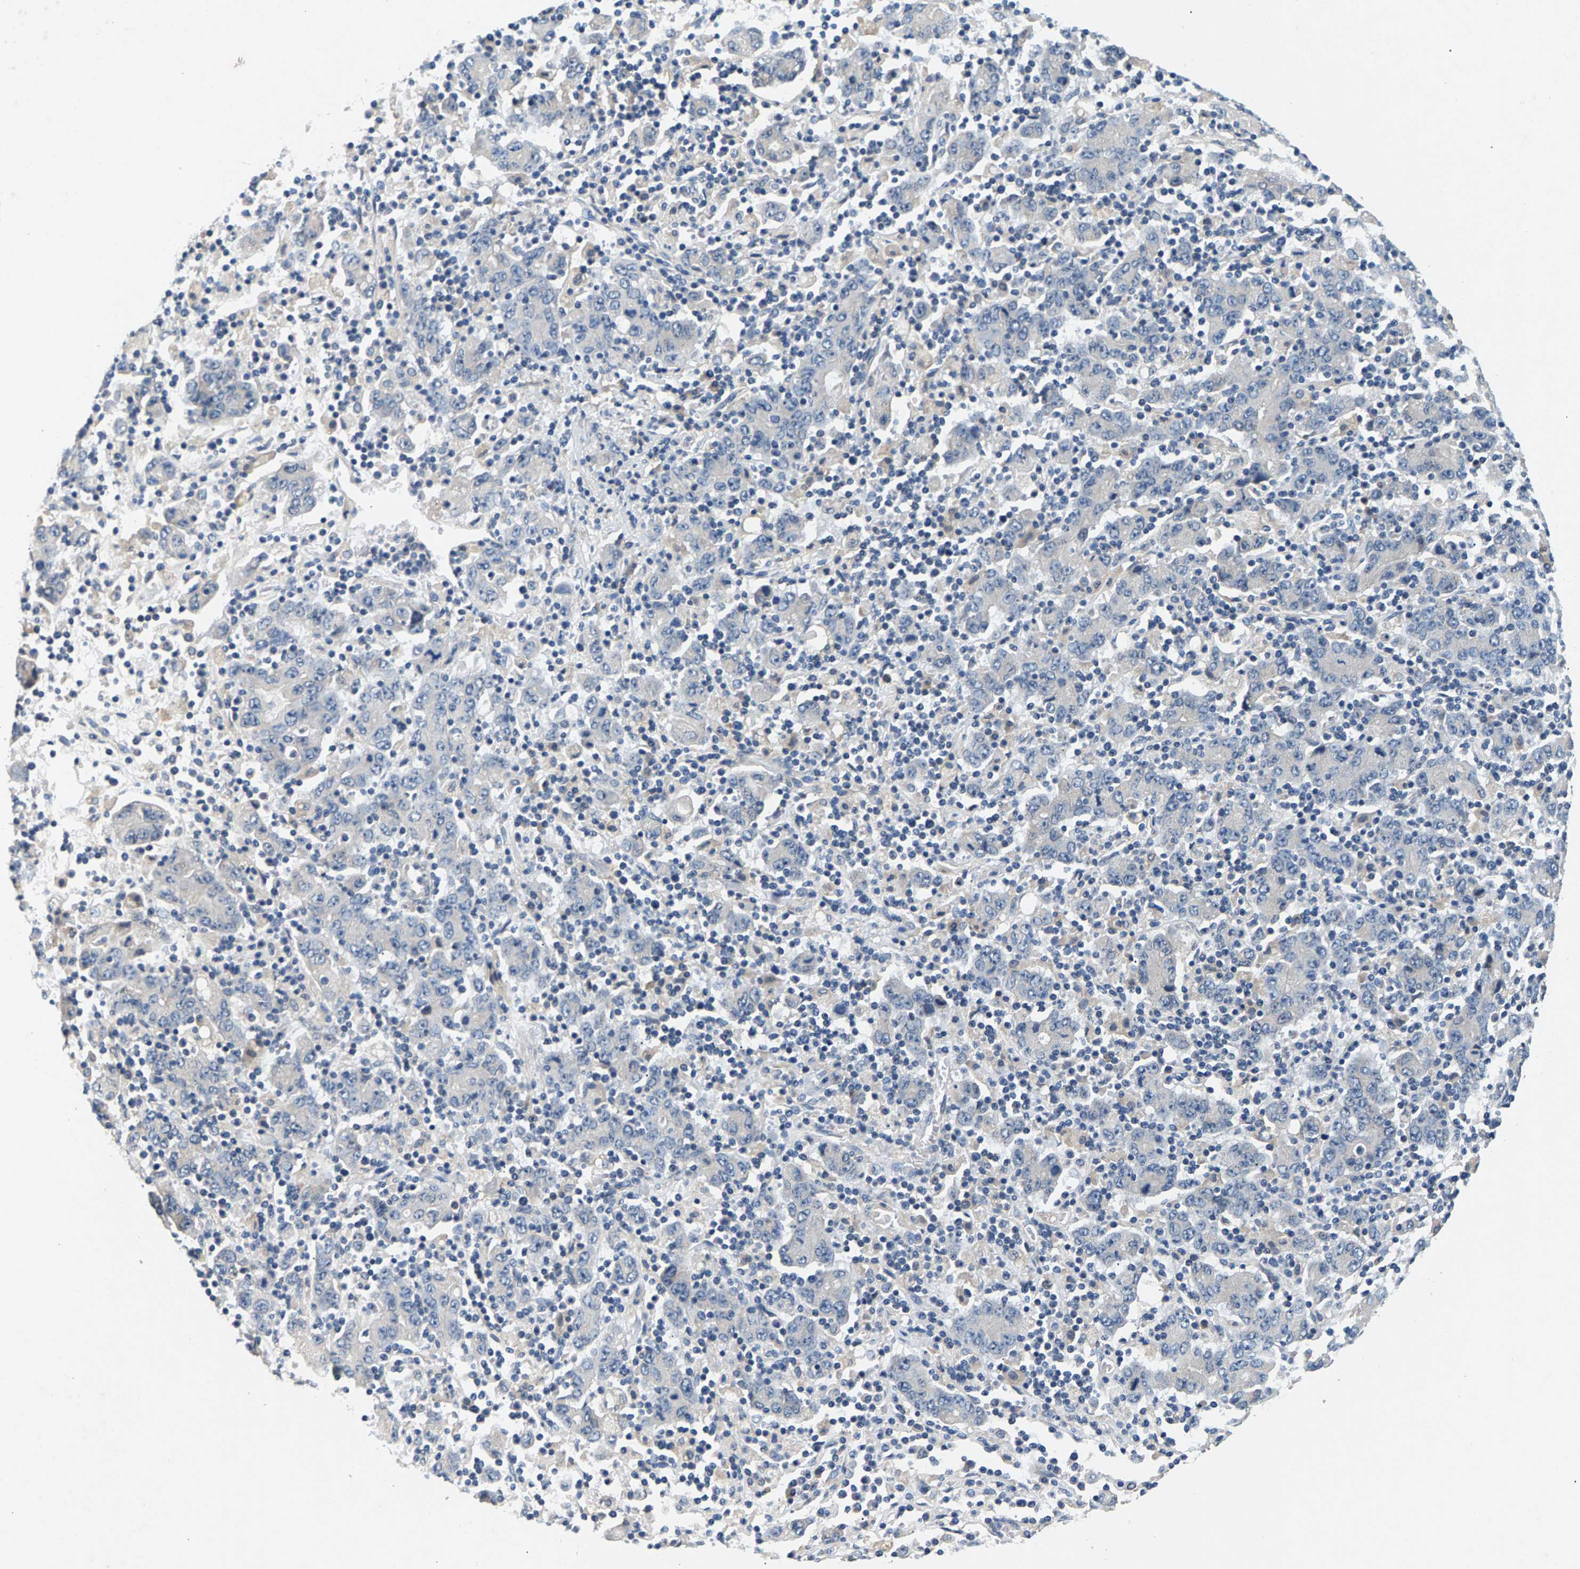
{"staining": {"intensity": "negative", "quantity": "none", "location": "none"}, "tissue": "stomach cancer", "cell_type": "Tumor cells", "image_type": "cancer", "snomed": [{"axis": "morphology", "description": "Adenocarcinoma, NOS"}, {"axis": "topography", "description": "Stomach, upper"}], "caption": "Image shows no protein staining in tumor cells of adenocarcinoma (stomach) tissue.", "gene": "NT5C", "patient": {"sex": "male", "age": 69}}